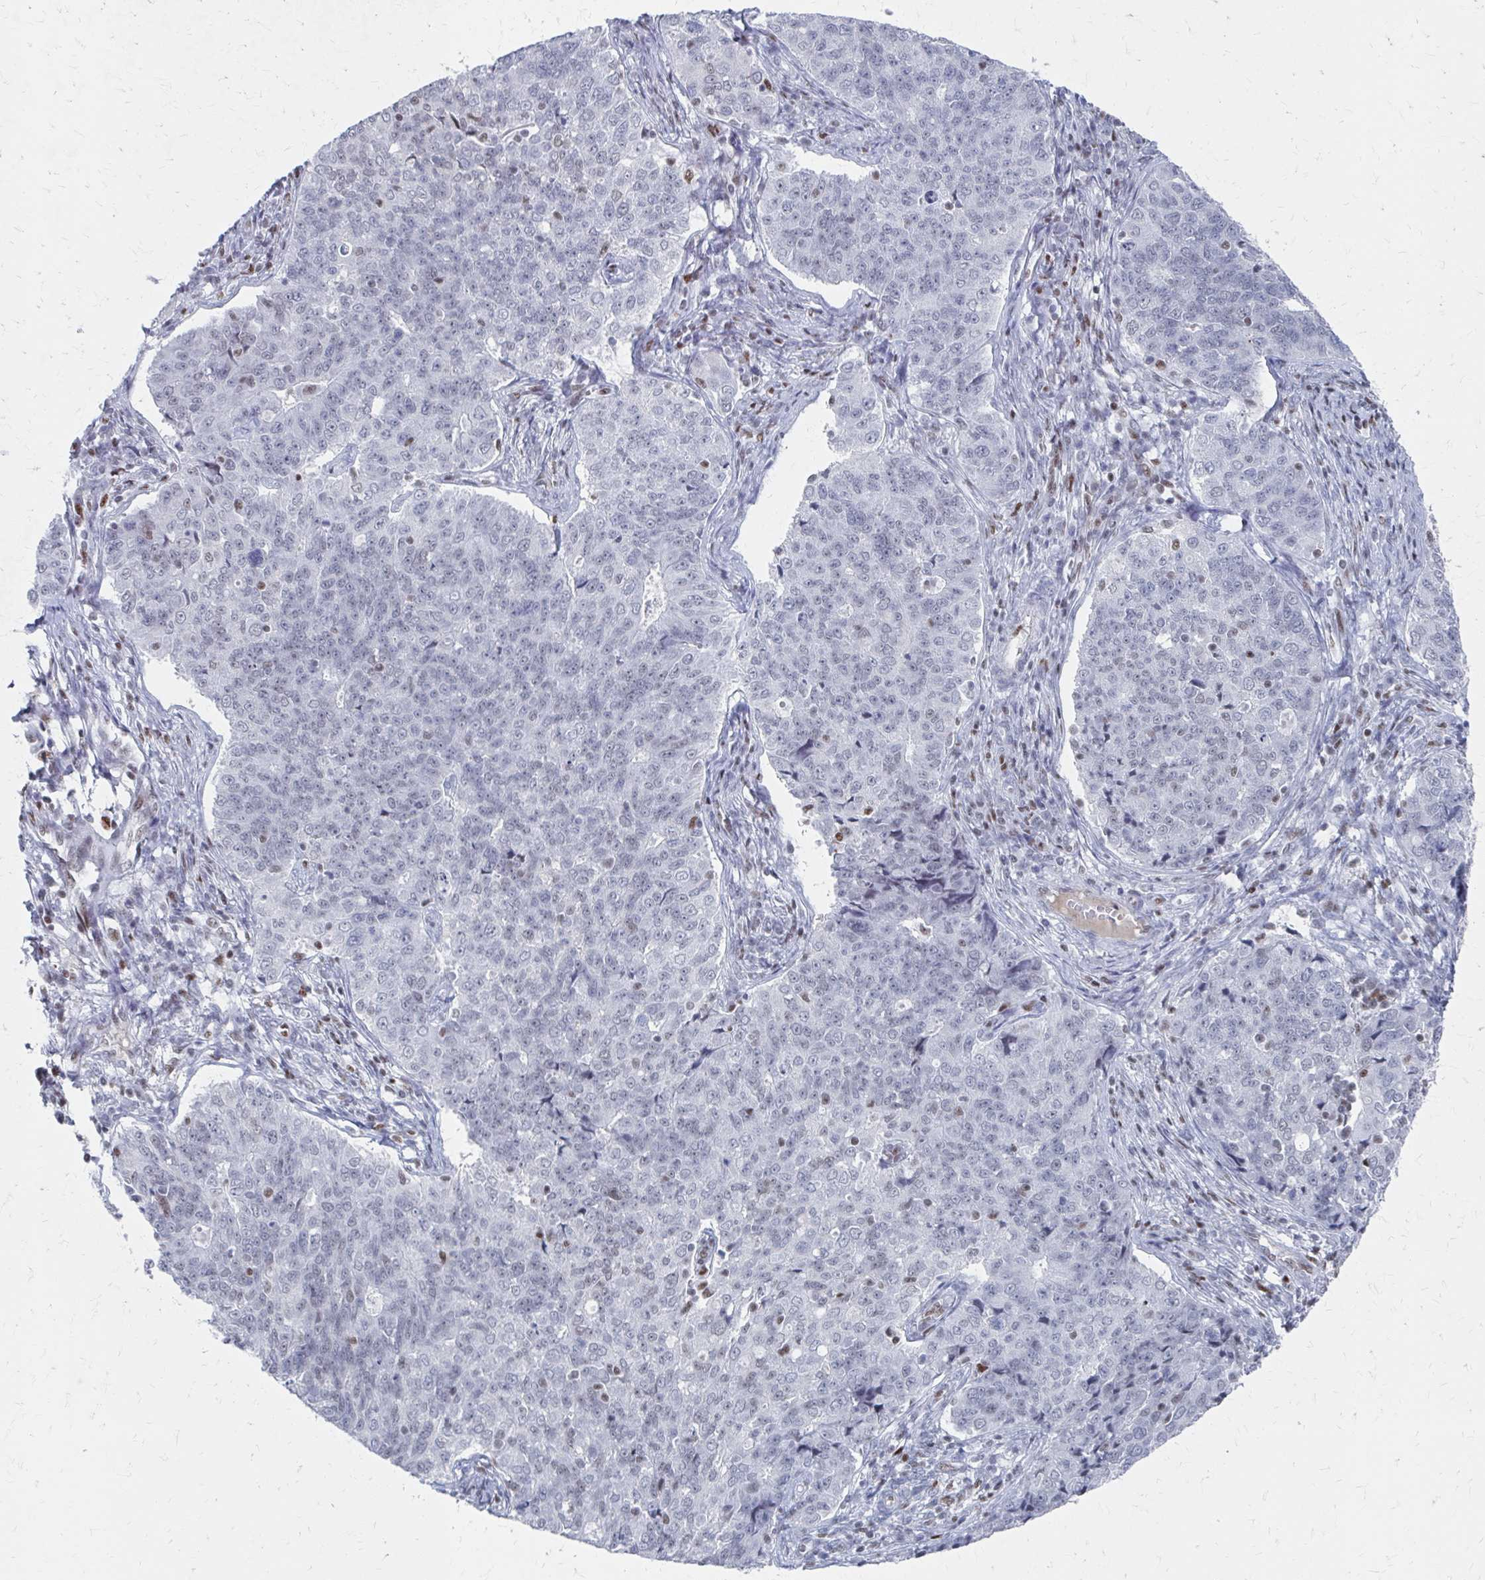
{"staining": {"intensity": "weak", "quantity": "<25%", "location": "nuclear"}, "tissue": "endometrial cancer", "cell_type": "Tumor cells", "image_type": "cancer", "snomed": [{"axis": "morphology", "description": "Adenocarcinoma, NOS"}, {"axis": "topography", "description": "Endometrium"}], "caption": "Endometrial adenocarcinoma stained for a protein using IHC exhibits no staining tumor cells.", "gene": "CDIN1", "patient": {"sex": "female", "age": 43}}